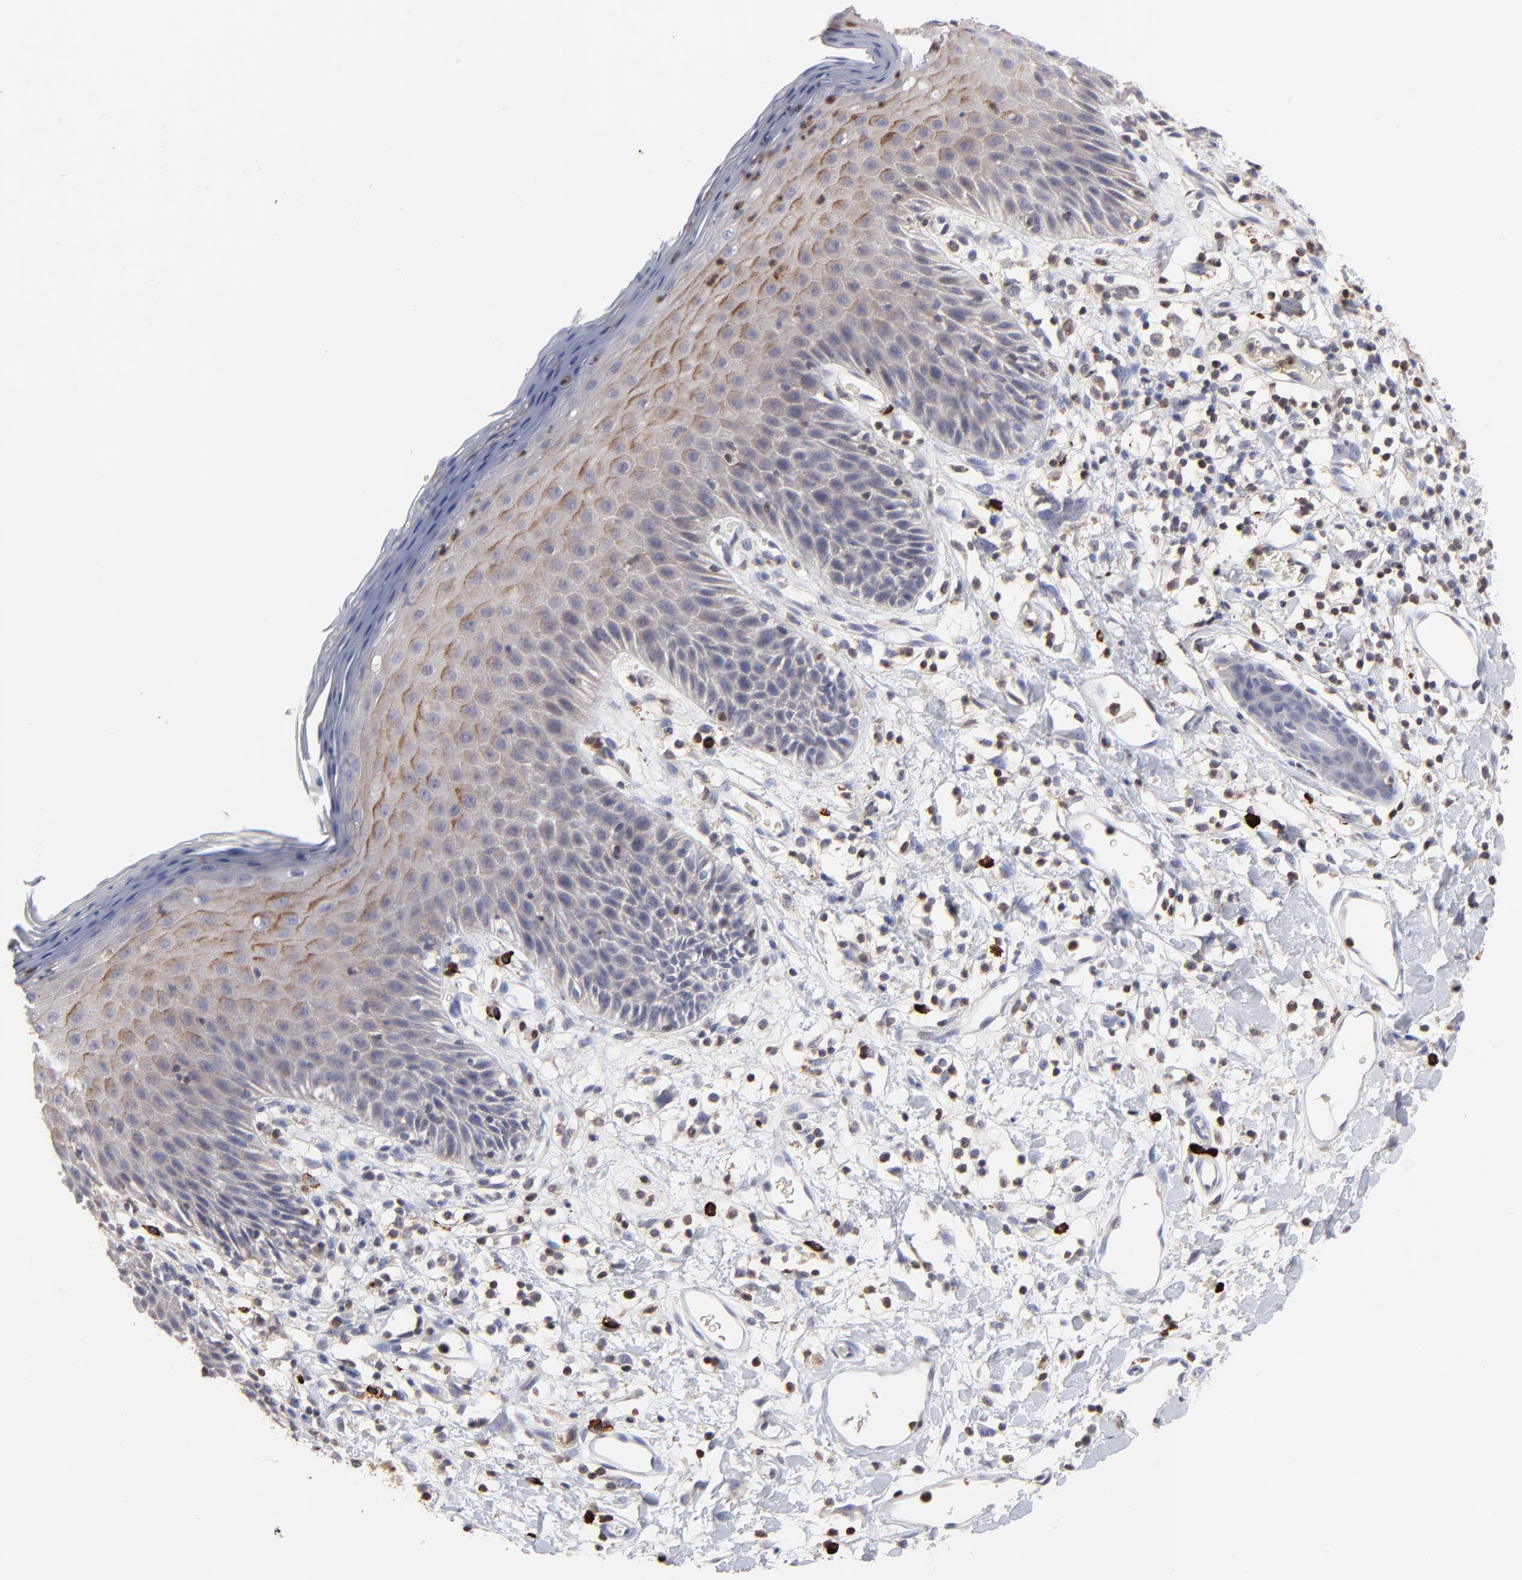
{"staining": {"intensity": "weak", "quantity": "<25%", "location": "cytoplasmic/membranous"}, "tissue": "skin", "cell_type": "Epidermal cells", "image_type": "normal", "snomed": [{"axis": "morphology", "description": "Normal tissue, NOS"}, {"axis": "topography", "description": "Vulva"}, {"axis": "topography", "description": "Peripheral nerve tissue"}], "caption": "This is an immunohistochemistry image of unremarkable human skin. There is no expression in epidermal cells.", "gene": "TBXT", "patient": {"sex": "female", "age": 68}}